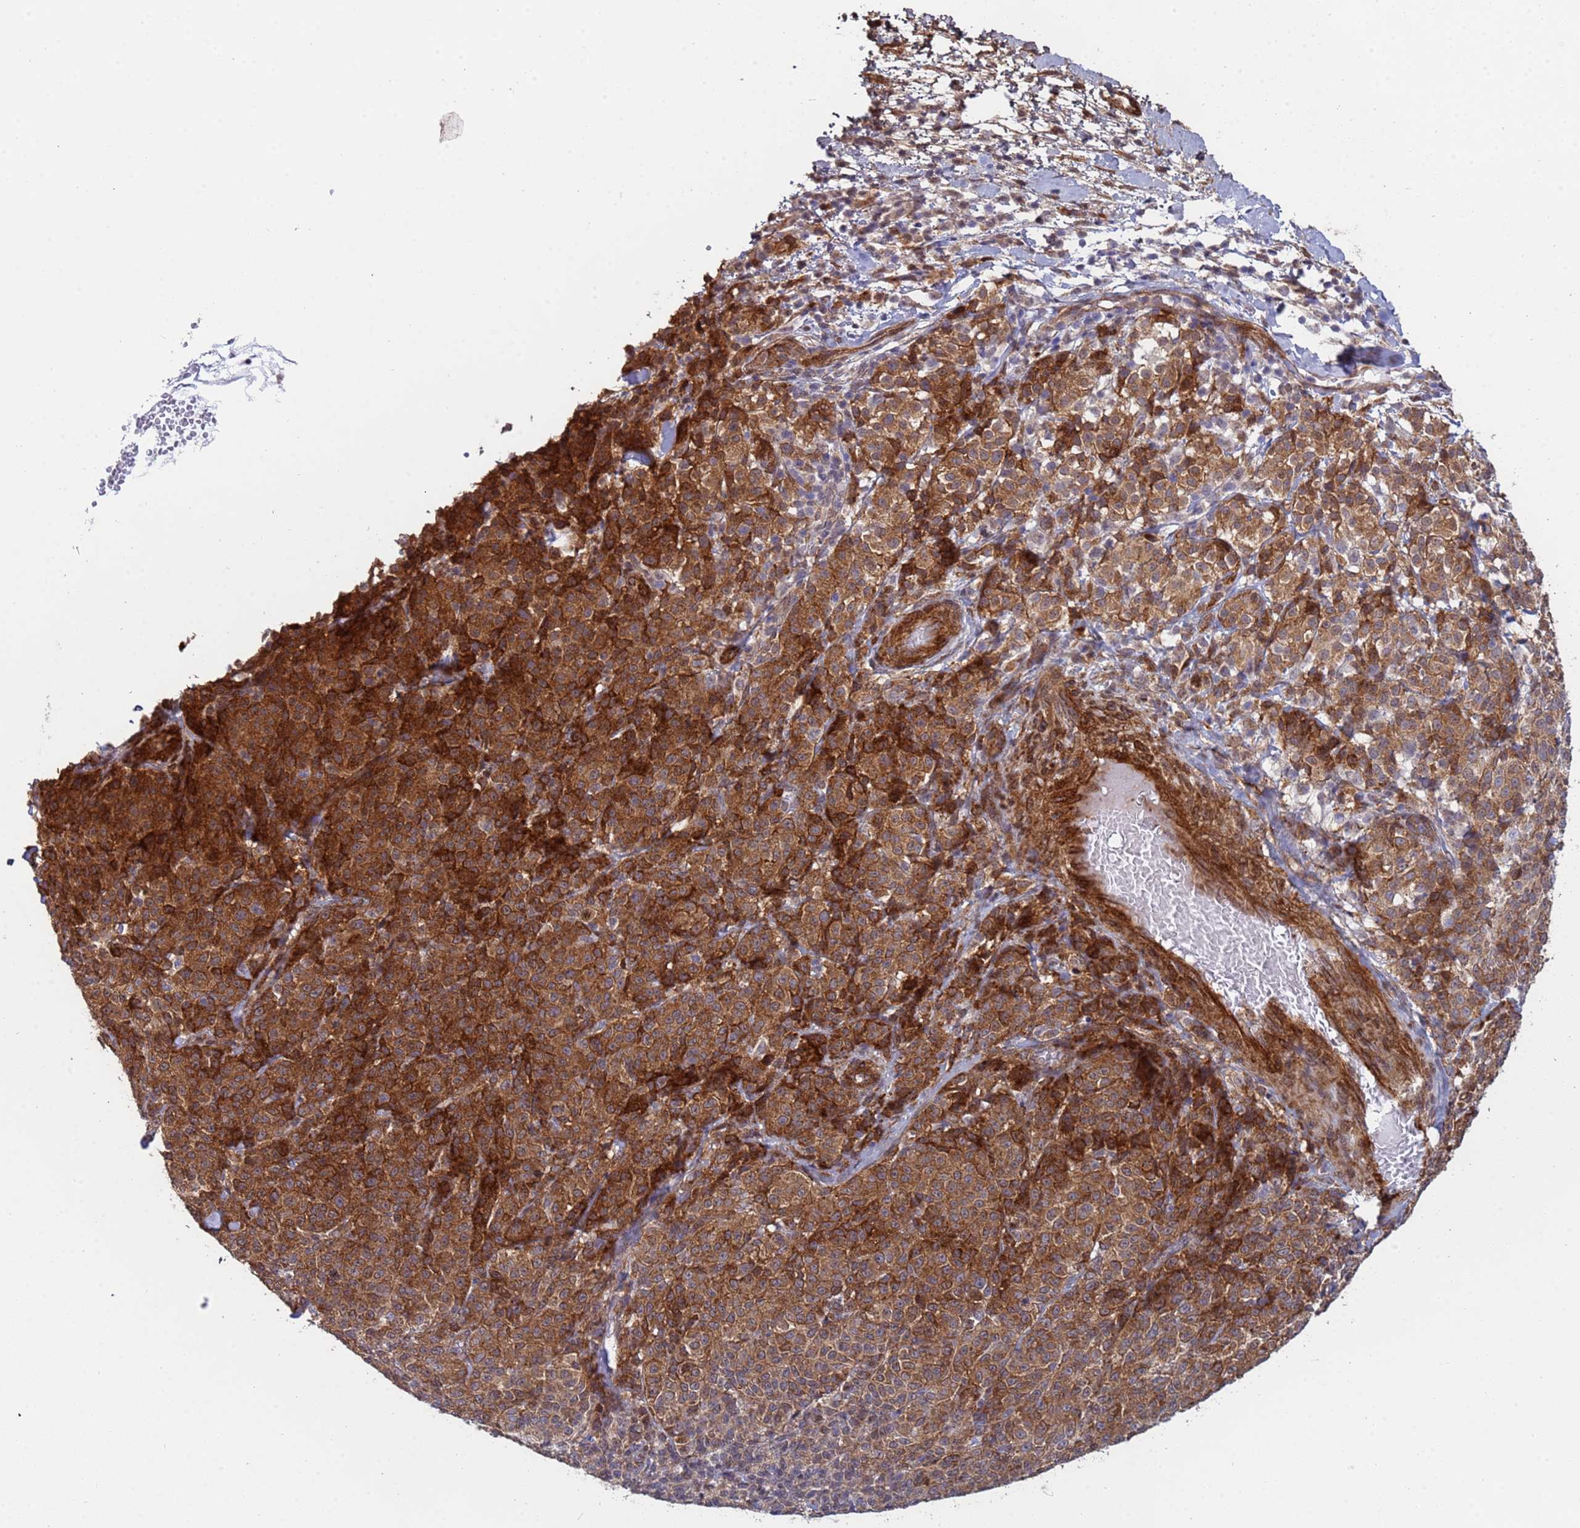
{"staining": {"intensity": "strong", "quantity": ">75%", "location": "cytoplasmic/membranous"}, "tissue": "melanoma", "cell_type": "Tumor cells", "image_type": "cancer", "snomed": [{"axis": "morphology", "description": "Normal tissue, NOS"}, {"axis": "morphology", "description": "Malignant melanoma, NOS"}, {"axis": "topography", "description": "Skin"}], "caption": "About >75% of tumor cells in malignant melanoma demonstrate strong cytoplasmic/membranous protein expression as visualized by brown immunohistochemical staining.", "gene": "TRIP6", "patient": {"sex": "female", "age": 34}}